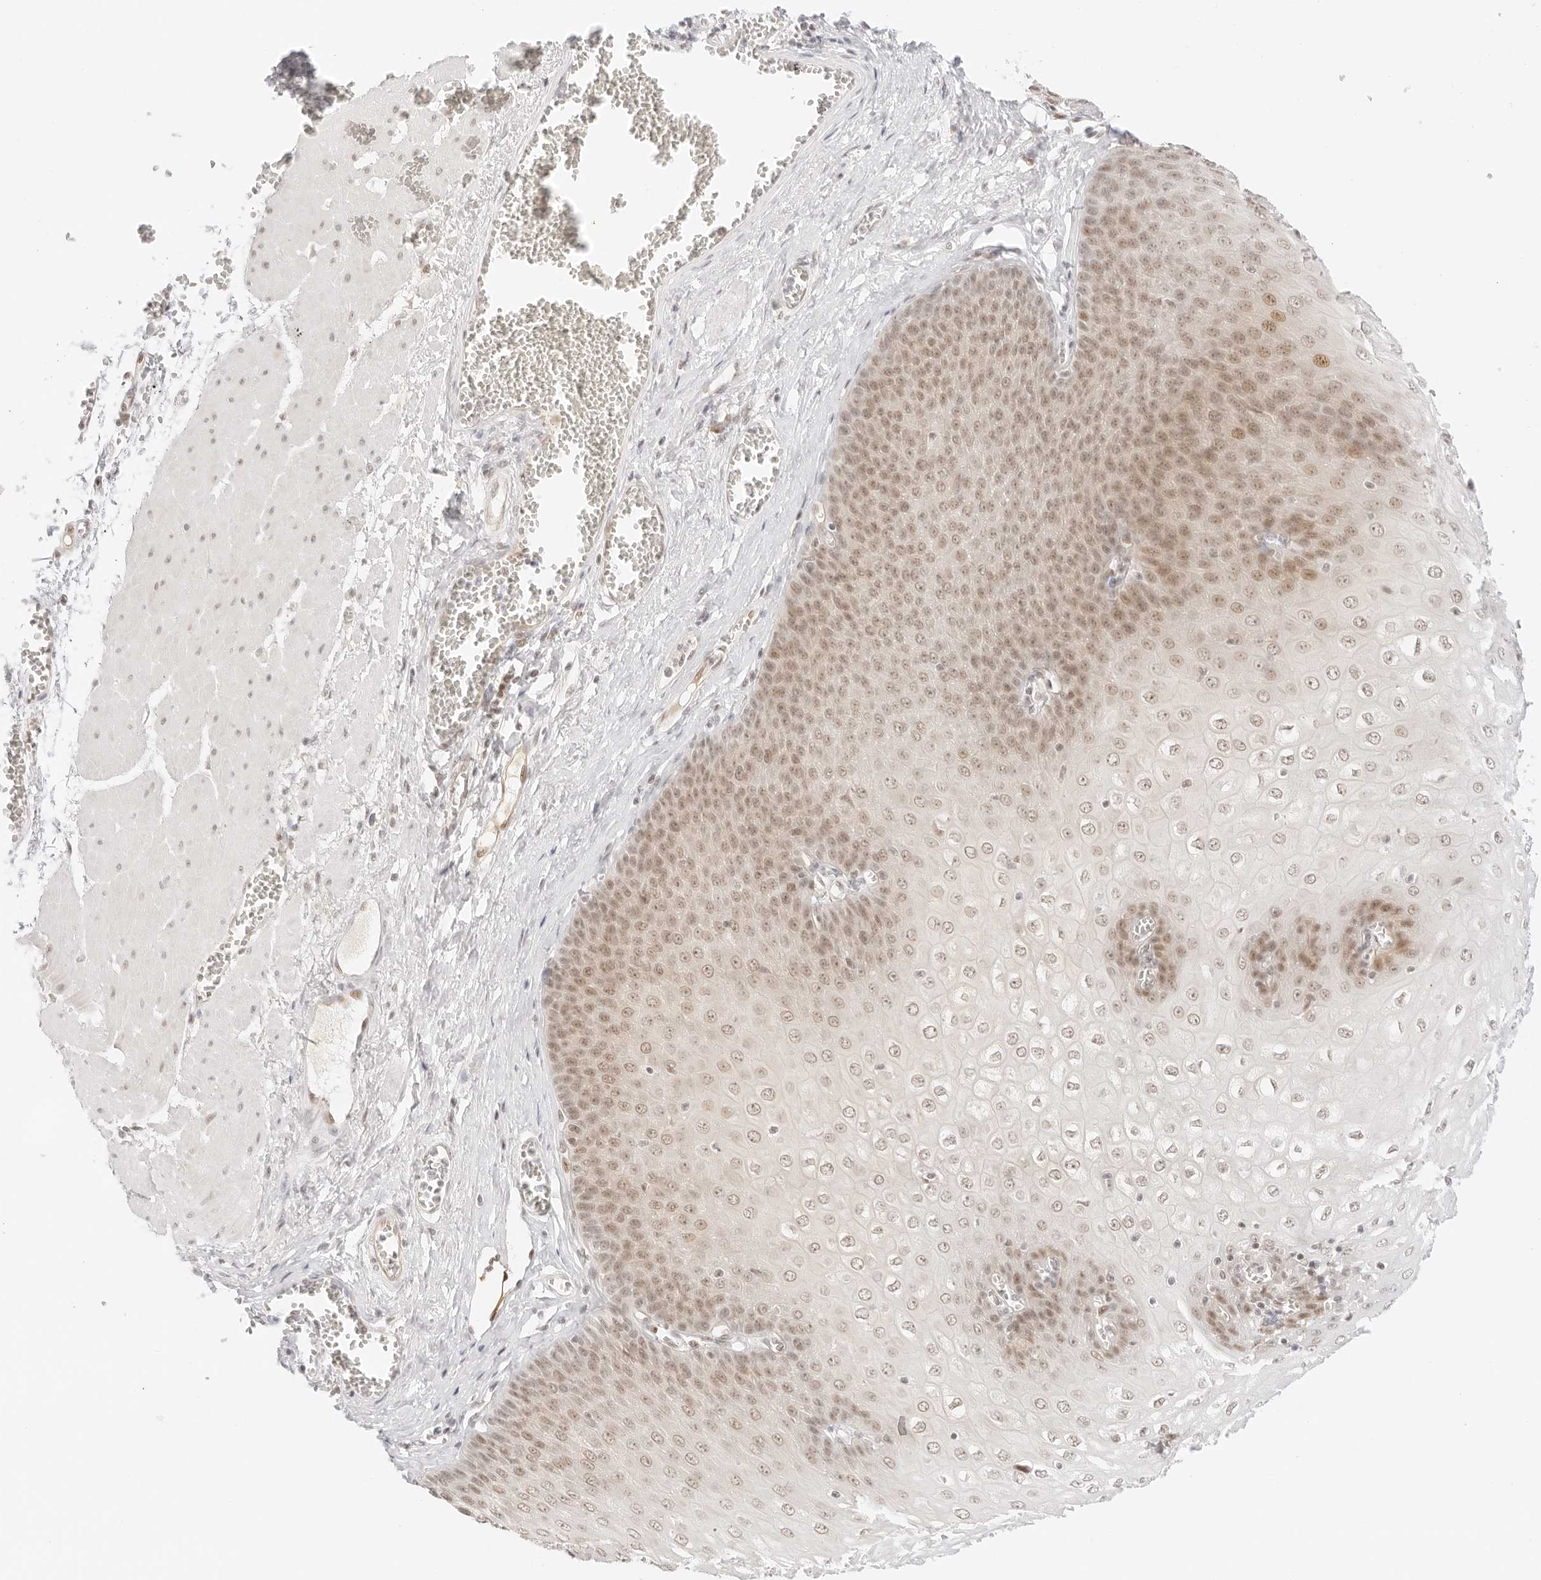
{"staining": {"intensity": "moderate", "quantity": "25%-75%", "location": "nuclear"}, "tissue": "esophagus", "cell_type": "Squamous epithelial cells", "image_type": "normal", "snomed": [{"axis": "morphology", "description": "Normal tissue, NOS"}, {"axis": "topography", "description": "Esophagus"}], "caption": "IHC image of benign esophagus: esophagus stained using immunohistochemistry demonstrates medium levels of moderate protein expression localized specifically in the nuclear of squamous epithelial cells, appearing as a nuclear brown color.", "gene": "ITGA6", "patient": {"sex": "male", "age": 60}}